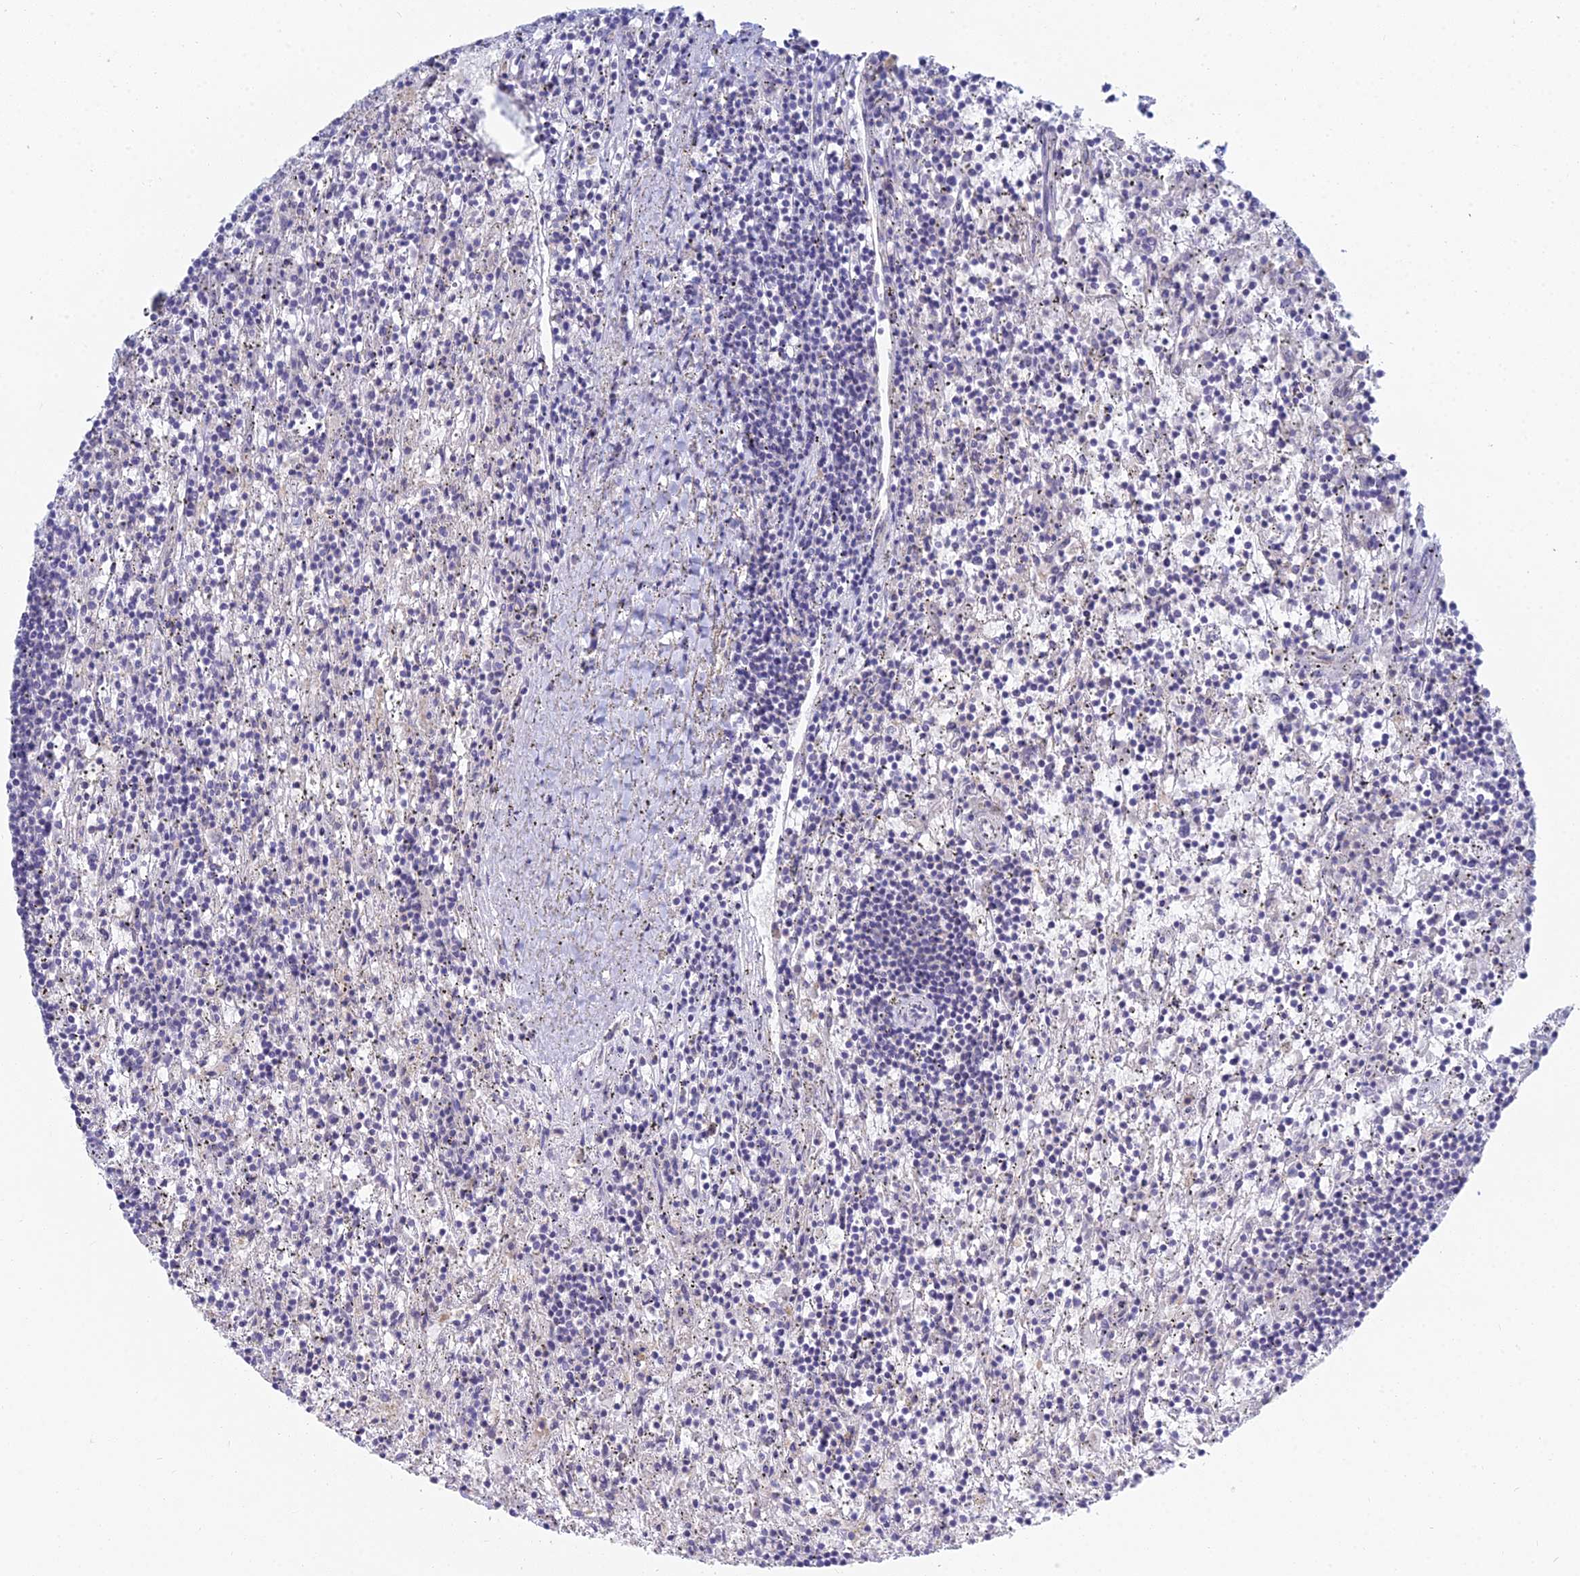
{"staining": {"intensity": "negative", "quantity": "none", "location": "none"}, "tissue": "lymphoma", "cell_type": "Tumor cells", "image_type": "cancer", "snomed": [{"axis": "morphology", "description": "Malignant lymphoma, non-Hodgkin's type, Low grade"}, {"axis": "topography", "description": "Spleen"}], "caption": "IHC of lymphoma shows no expression in tumor cells. Nuclei are stained in blue.", "gene": "METTL26", "patient": {"sex": "male", "age": 76}}